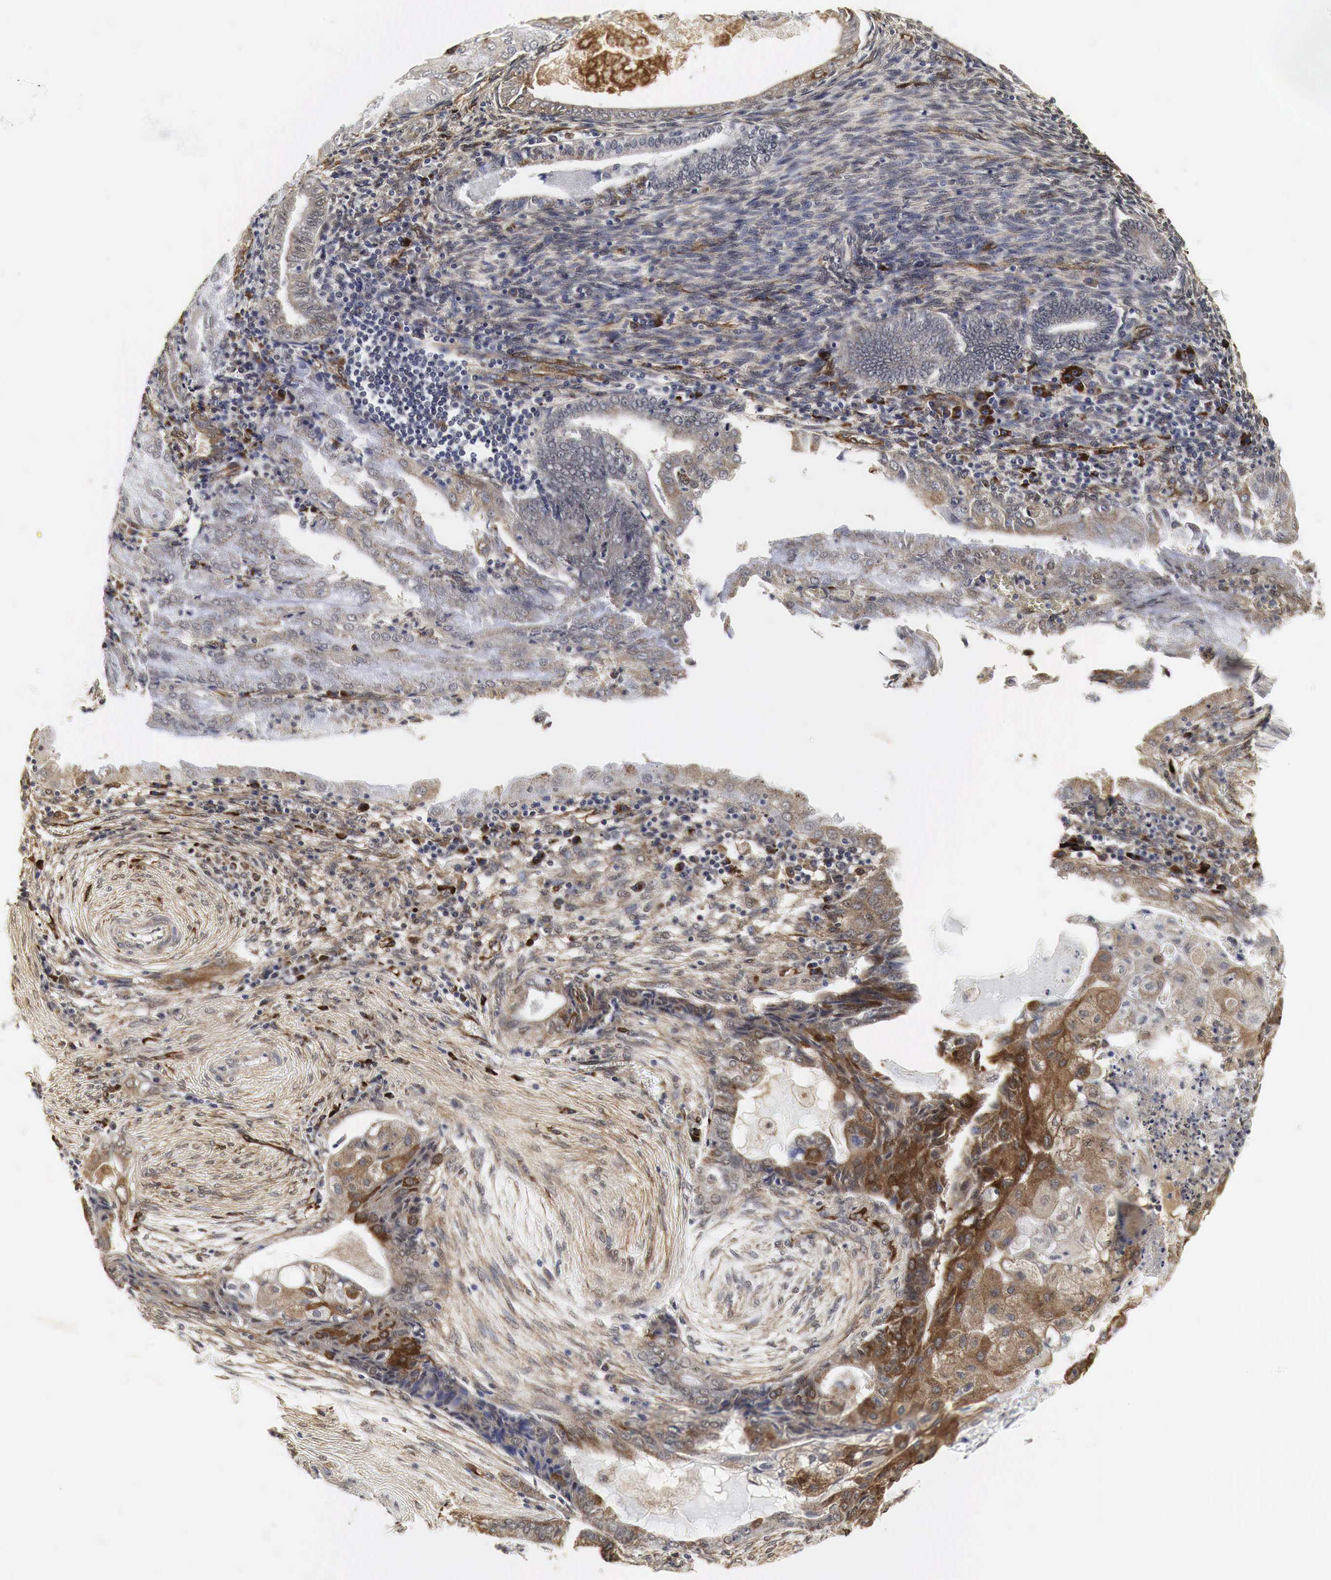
{"staining": {"intensity": "moderate", "quantity": "25%-75%", "location": "cytoplasmic/membranous"}, "tissue": "endometrial cancer", "cell_type": "Tumor cells", "image_type": "cancer", "snomed": [{"axis": "morphology", "description": "Adenocarcinoma, NOS"}, {"axis": "topography", "description": "Endometrium"}], "caption": "Protein expression analysis of endometrial adenocarcinoma exhibits moderate cytoplasmic/membranous positivity in approximately 25%-75% of tumor cells. (IHC, brightfield microscopy, high magnification).", "gene": "SPIN1", "patient": {"sex": "female", "age": 79}}